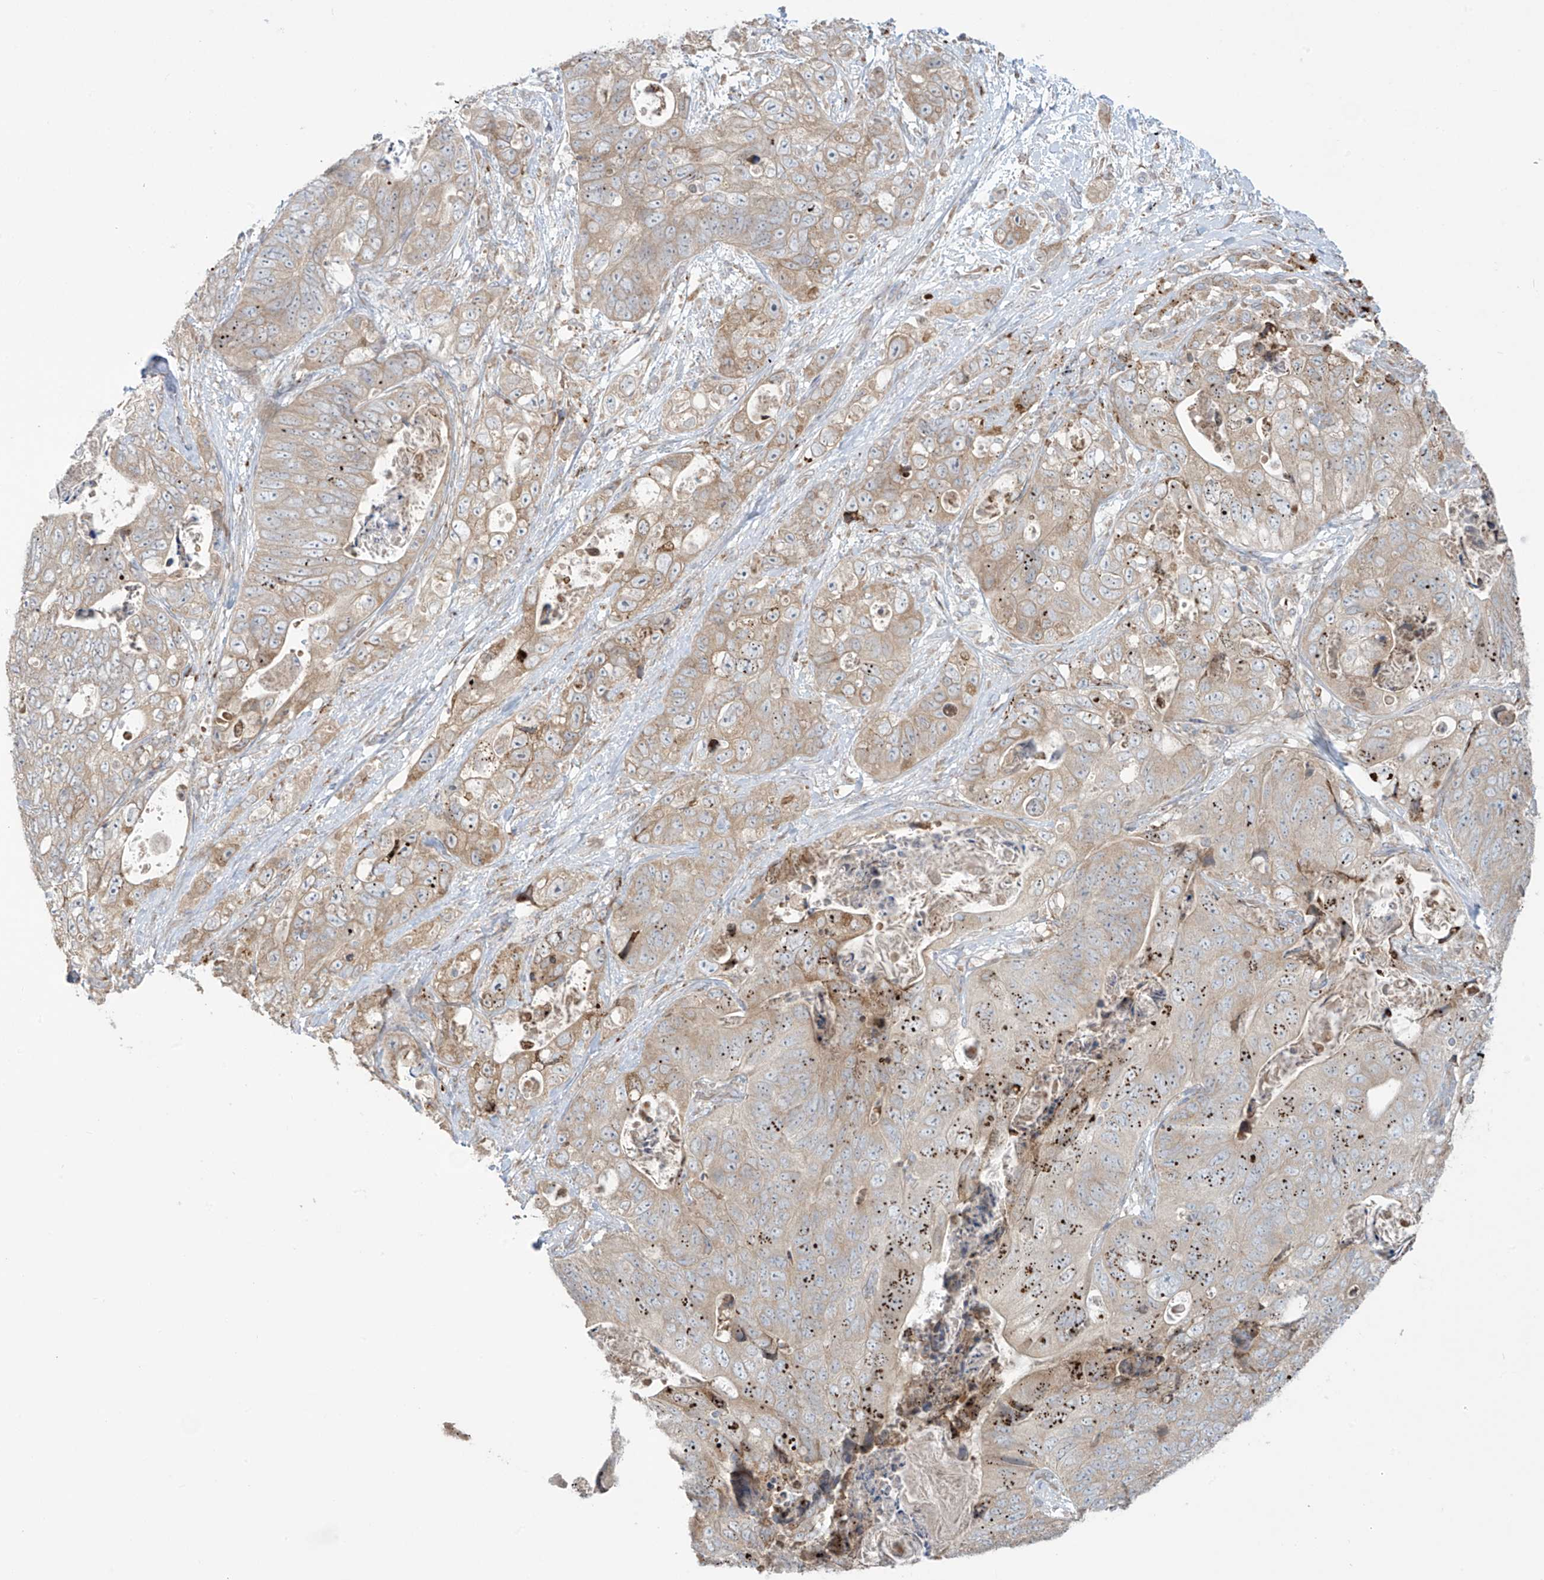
{"staining": {"intensity": "moderate", "quantity": "25%-75%", "location": "cytoplasmic/membranous"}, "tissue": "stomach cancer", "cell_type": "Tumor cells", "image_type": "cancer", "snomed": [{"axis": "morphology", "description": "Adenocarcinoma, NOS"}, {"axis": "topography", "description": "Stomach"}], "caption": "The histopathology image shows immunohistochemical staining of stomach cancer. There is moderate cytoplasmic/membranous staining is seen in approximately 25%-75% of tumor cells.", "gene": "PPAT", "patient": {"sex": "female", "age": 89}}